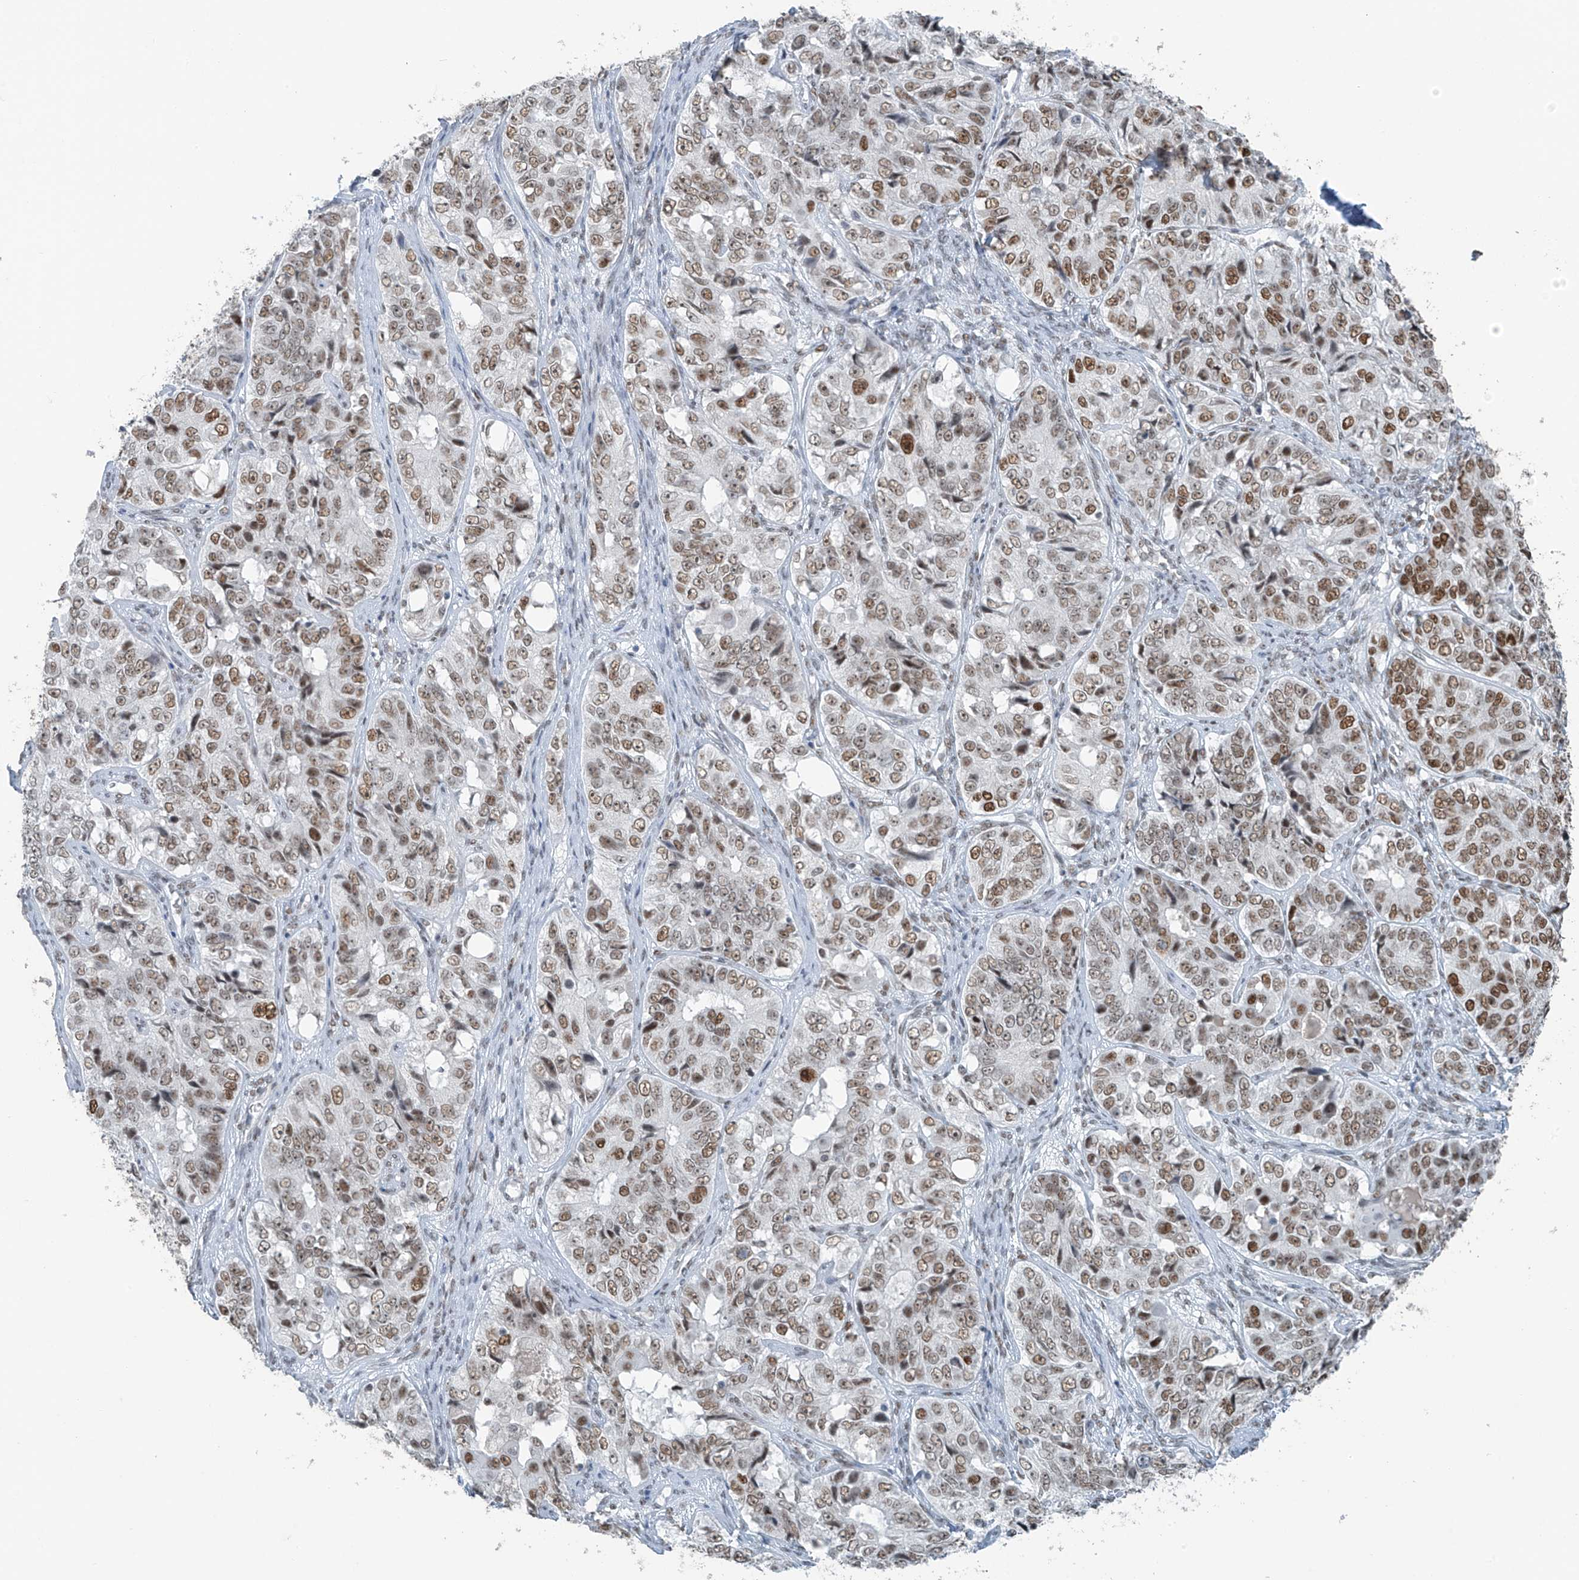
{"staining": {"intensity": "moderate", "quantity": ">75%", "location": "nuclear"}, "tissue": "ovarian cancer", "cell_type": "Tumor cells", "image_type": "cancer", "snomed": [{"axis": "morphology", "description": "Carcinoma, endometroid"}, {"axis": "topography", "description": "Ovary"}], "caption": "This is a micrograph of immunohistochemistry (IHC) staining of endometroid carcinoma (ovarian), which shows moderate positivity in the nuclear of tumor cells.", "gene": "WRNIP1", "patient": {"sex": "female", "age": 51}}